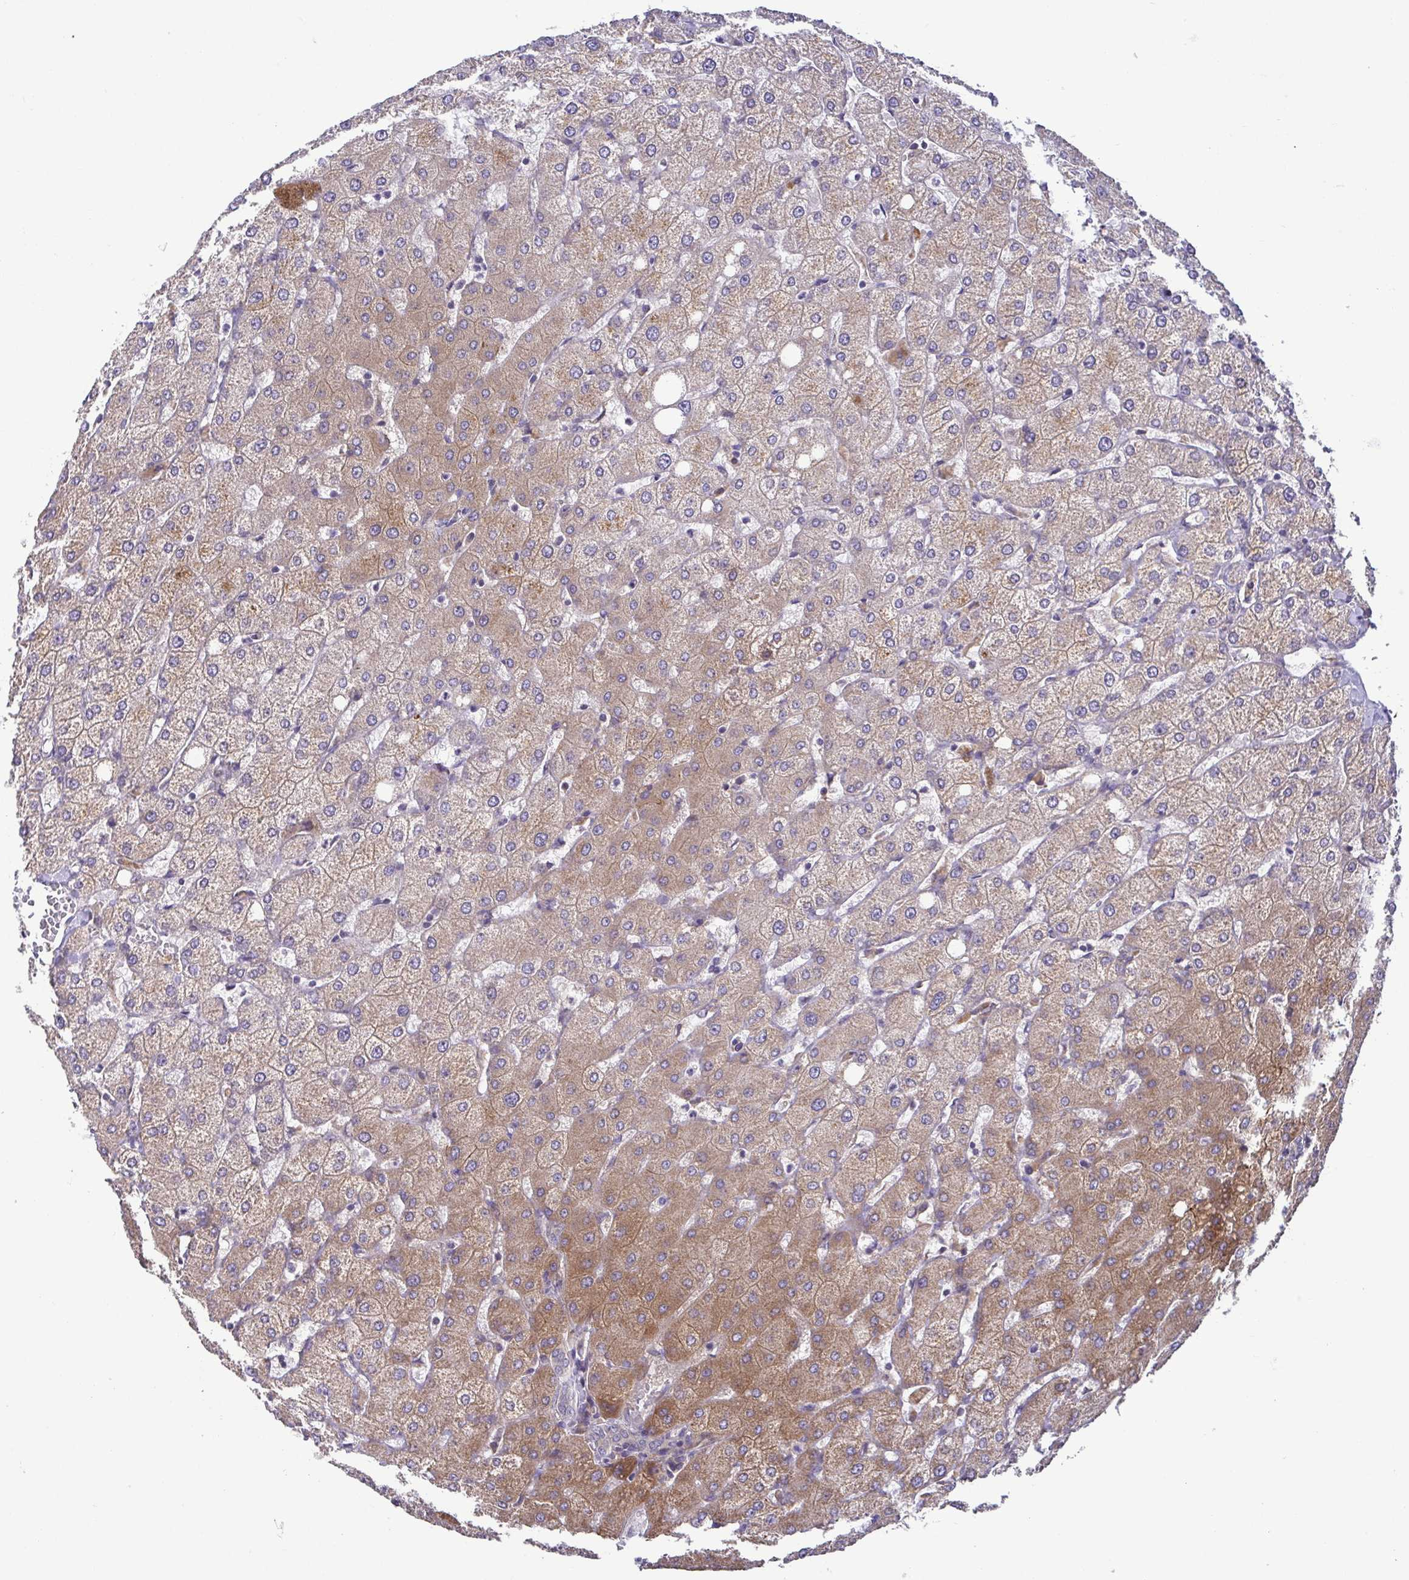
{"staining": {"intensity": "negative", "quantity": "none", "location": "none"}, "tissue": "liver", "cell_type": "Cholangiocytes", "image_type": "normal", "snomed": [{"axis": "morphology", "description": "Normal tissue, NOS"}, {"axis": "topography", "description": "Liver"}], "caption": "Image shows no significant protein positivity in cholangiocytes of benign liver. (IHC, brightfield microscopy, high magnification).", "gene": "LMF2", "patient": {"sex": "female", "age": 54}}